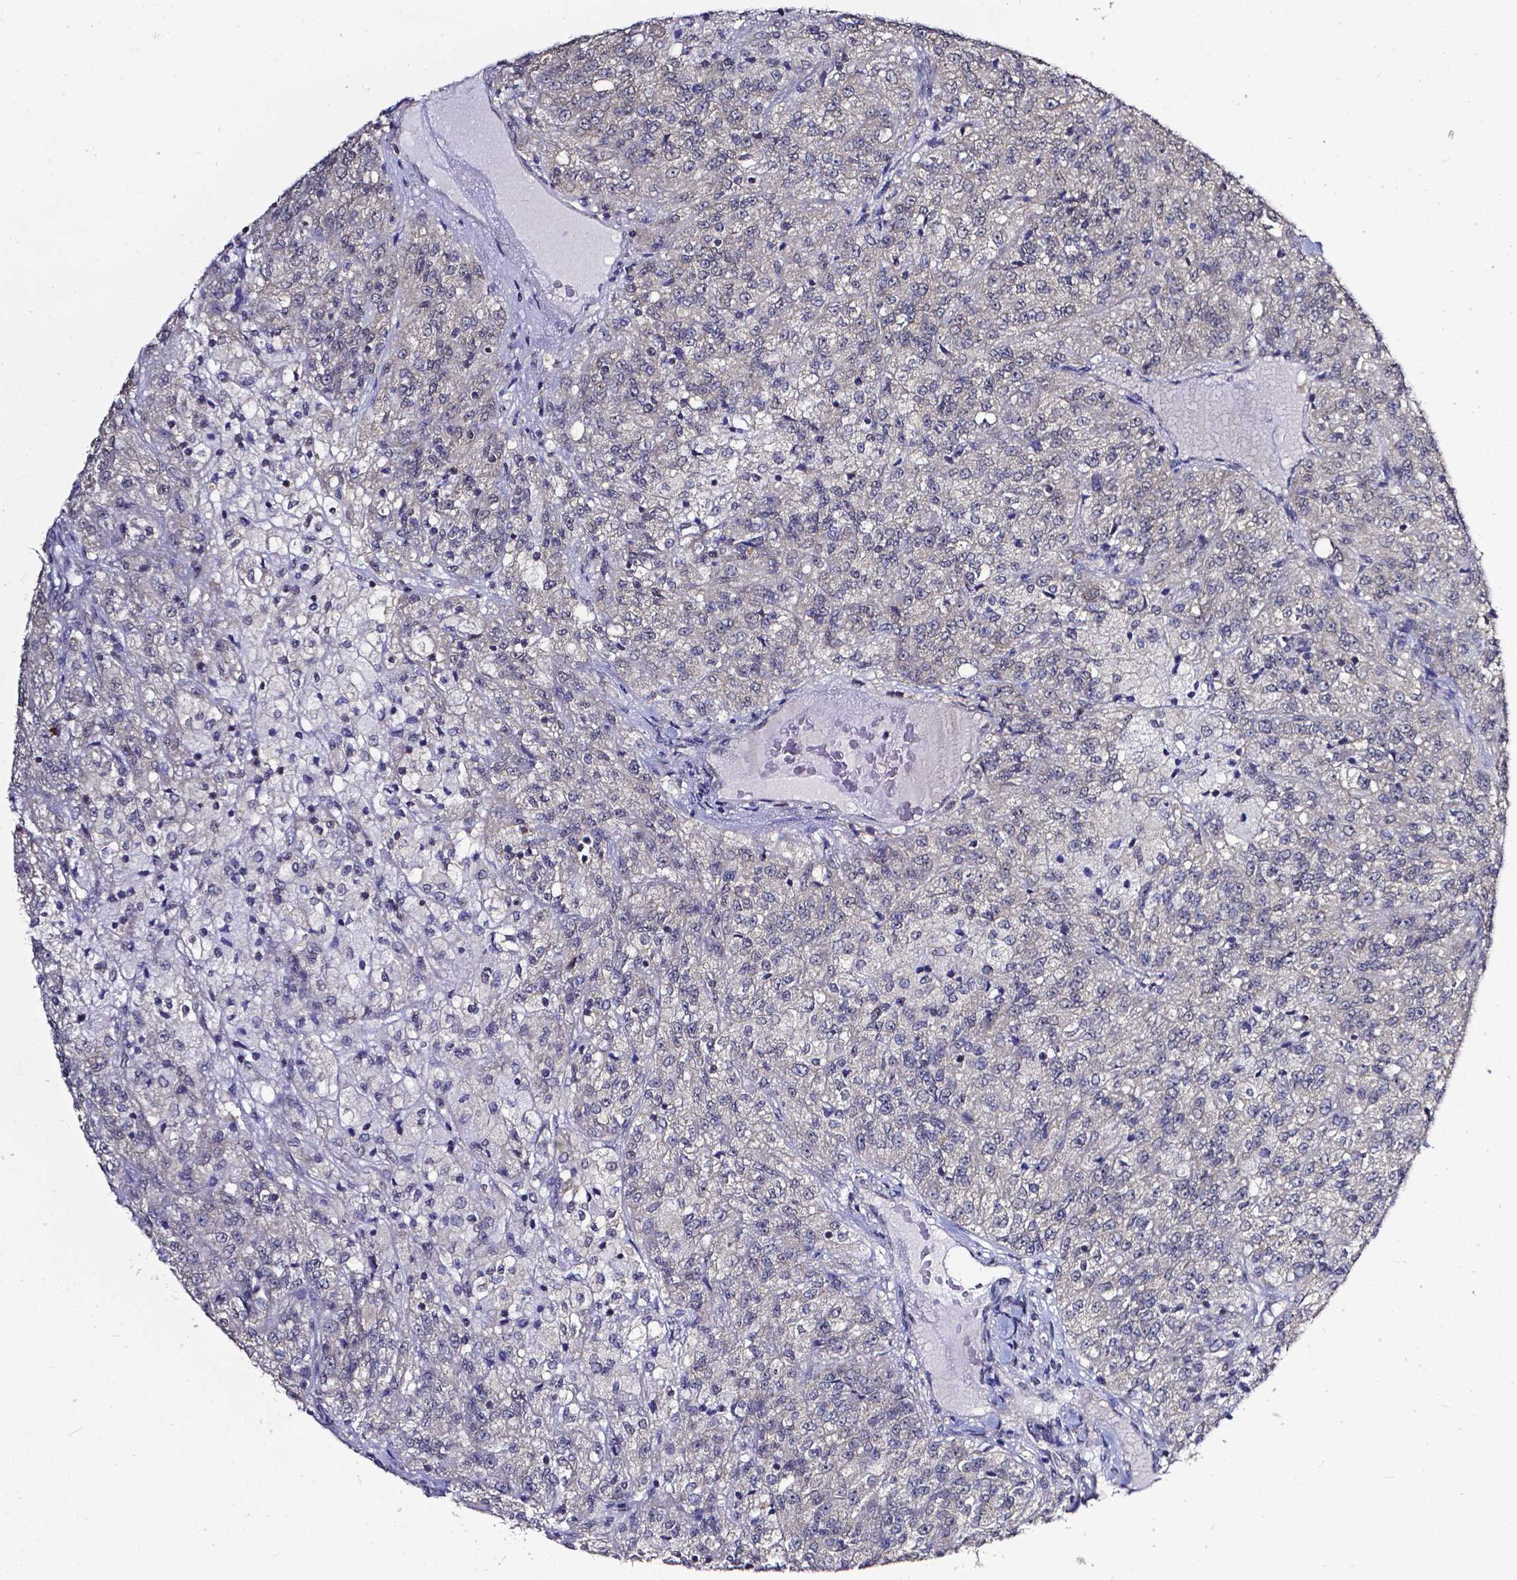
{"staining": {"intensity": "negative", "quantity": "none", "location": "none"}, "tissue": "renal cancer", "cell_type": "Tumor cells", "image_type": "cancer", "snomed": [{"axis": "morphology", "description": "Adenocarcinoma, NOS"}, {"axis": "topography", "description": "Kidney"}], "caption": "The immunohistochemistry histopathology image has no significant staining in tumor cells of renal cancer tissue.", "gene": "OTUB1", "patient": {"sex": "female", "age": 63}}